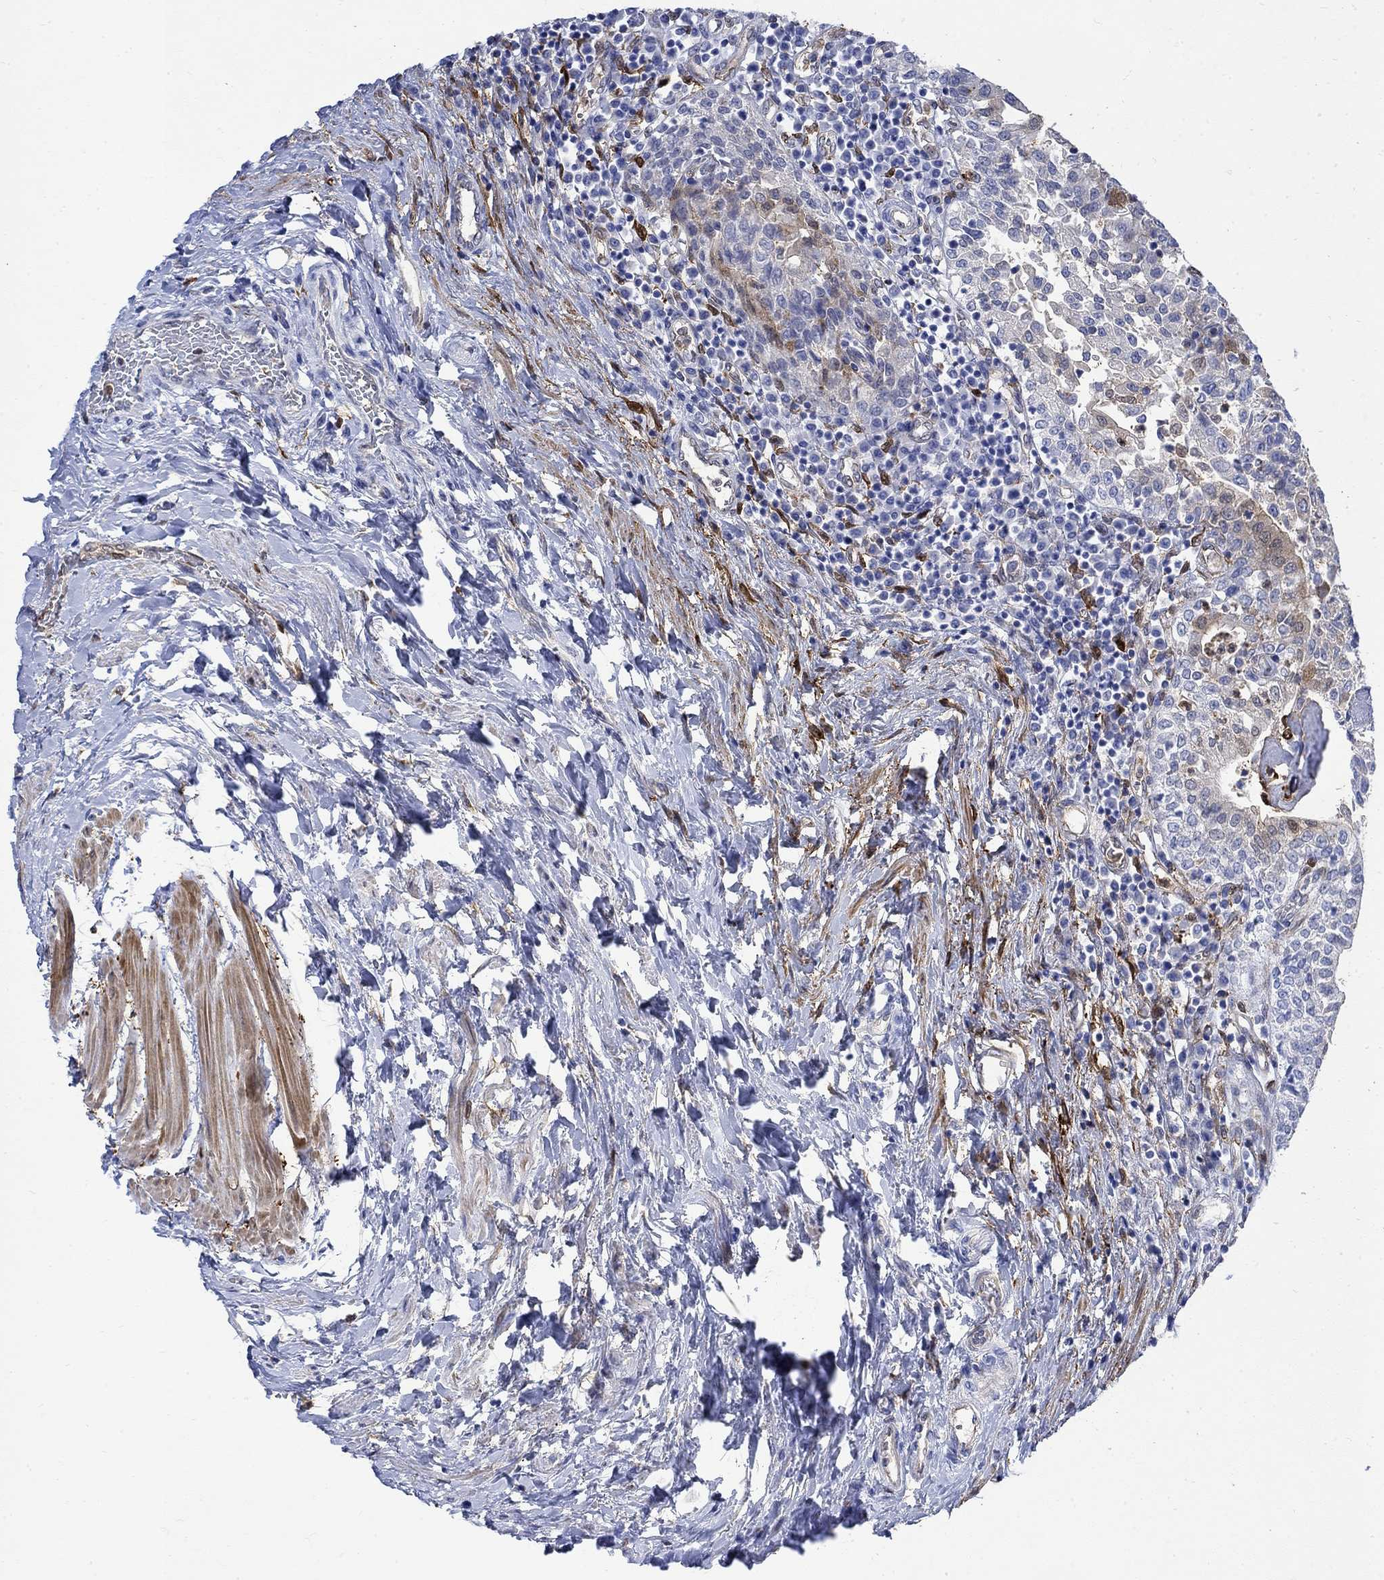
{"staining": {"intensity": "moderate", "quantity": "<25%", "location": "cytoplasmic/membranous"}, "tissue": "urothelial cancer", "cell_type": "Tumor cells", "image_type": "cancer", "snomed": [{"axis": "morphology", "description": "Urothelial carcinoma, Low grade"}, {"axis": "topography", "description": "Urinary bladder"}], "caption": "This is an image of immunohistochemistry staining of urothelial carcinoma (low-grade), which shows moderate staining in the cytoplasmic/membranous of tumor cells.", "gene": "TGM2", "patient": {"sex": "male", "age": 78}}